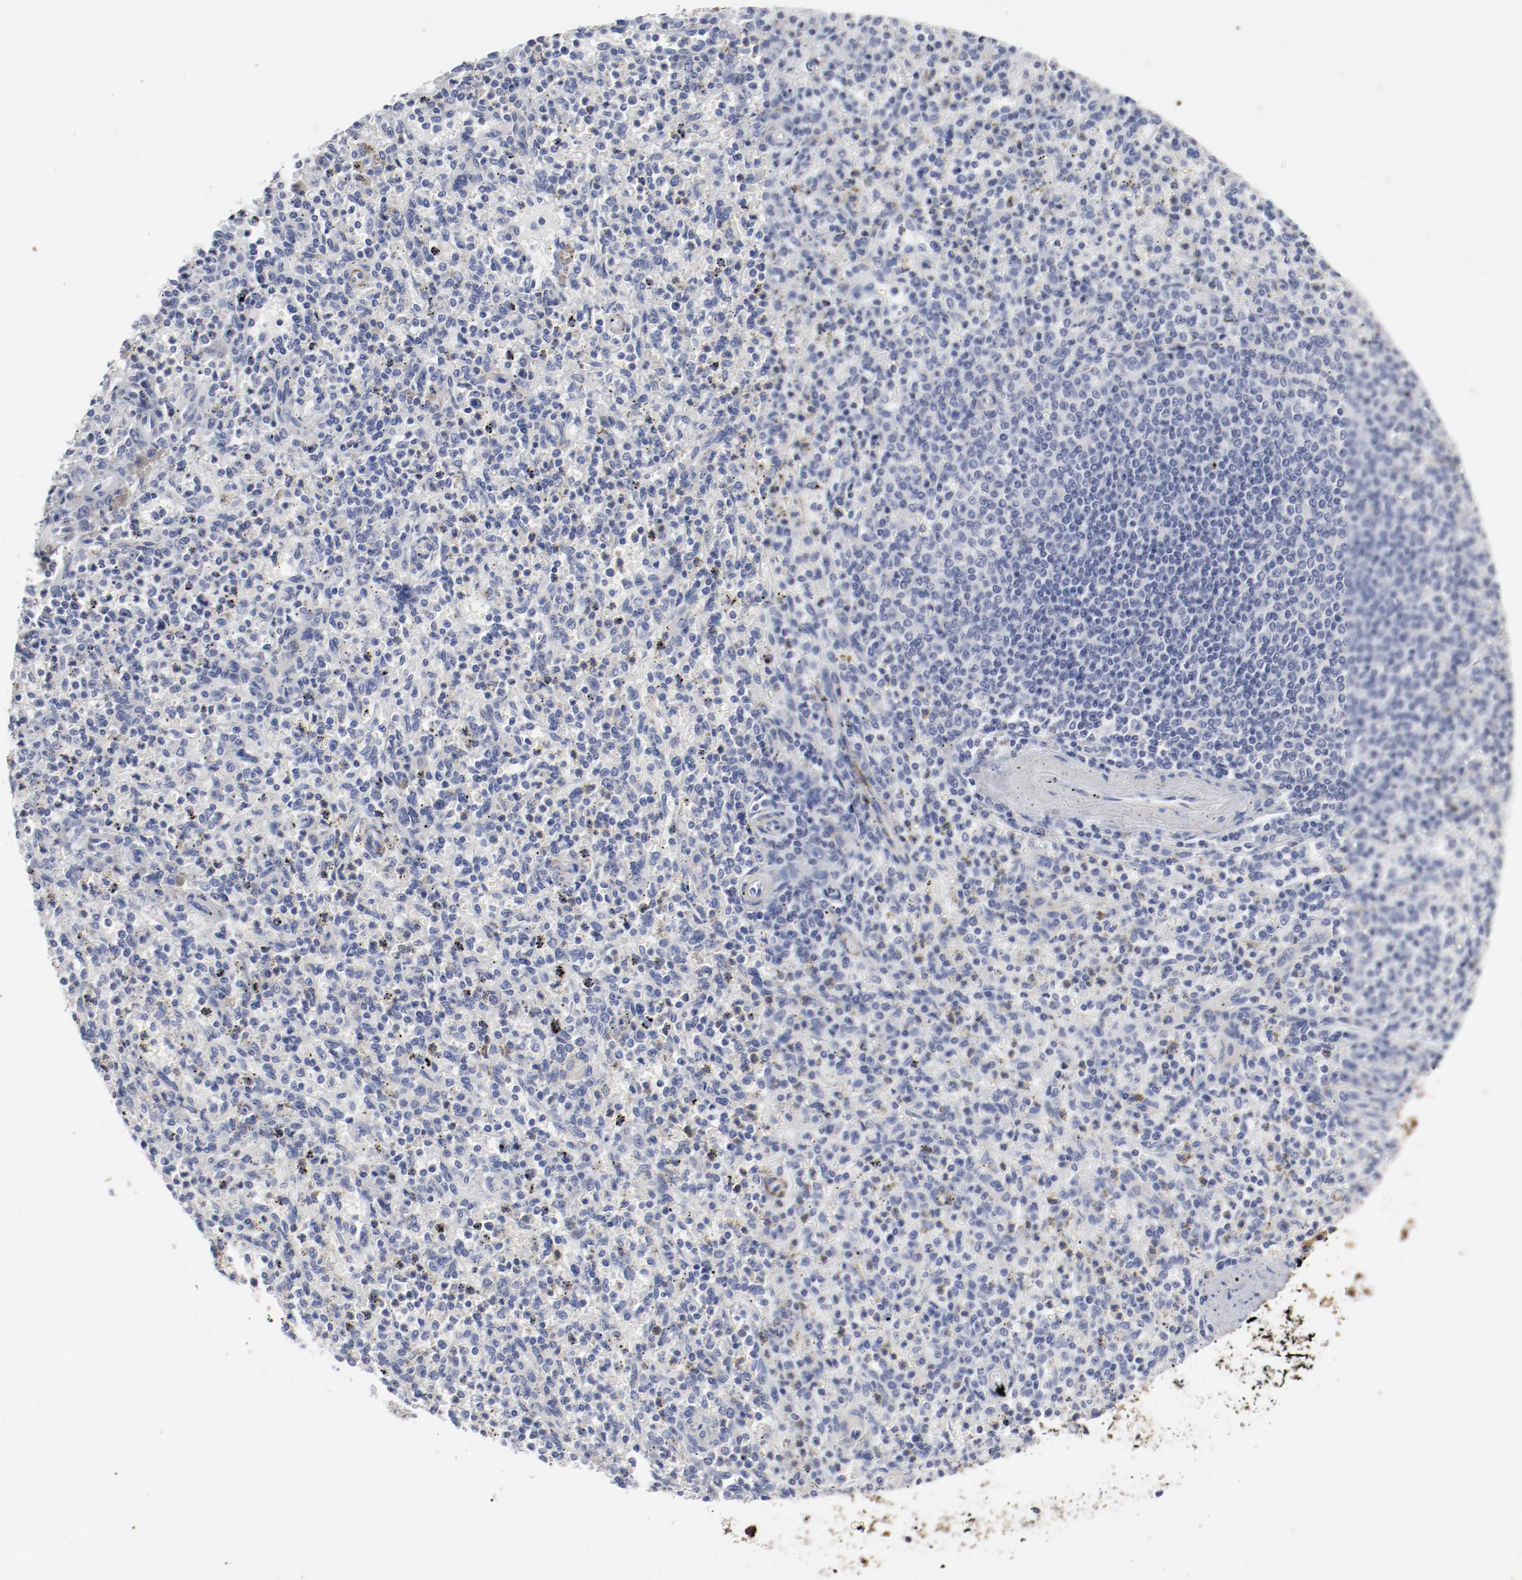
{"staining": {"intensity": "negative", "quantity": "none", "location": "none"}, "tissue": "spleen", "cell_type": "Cells in red pulp", "image_type": "normal", "snomed": [{"axis": "morphology", "description": "Normal tissue, NOS"}, {"axis": "topography", "description": "Spleen"}], "caption": "Normal spleen was stained to show a protein in brown. There is no significant expression in cells in red pulp. (DAB (3,3'-diaminobenzidine) immunohistochemistry (IHC), high magnification).", "gene": "TSPAN6", "patient": {"sex": "male", "age": 72}}